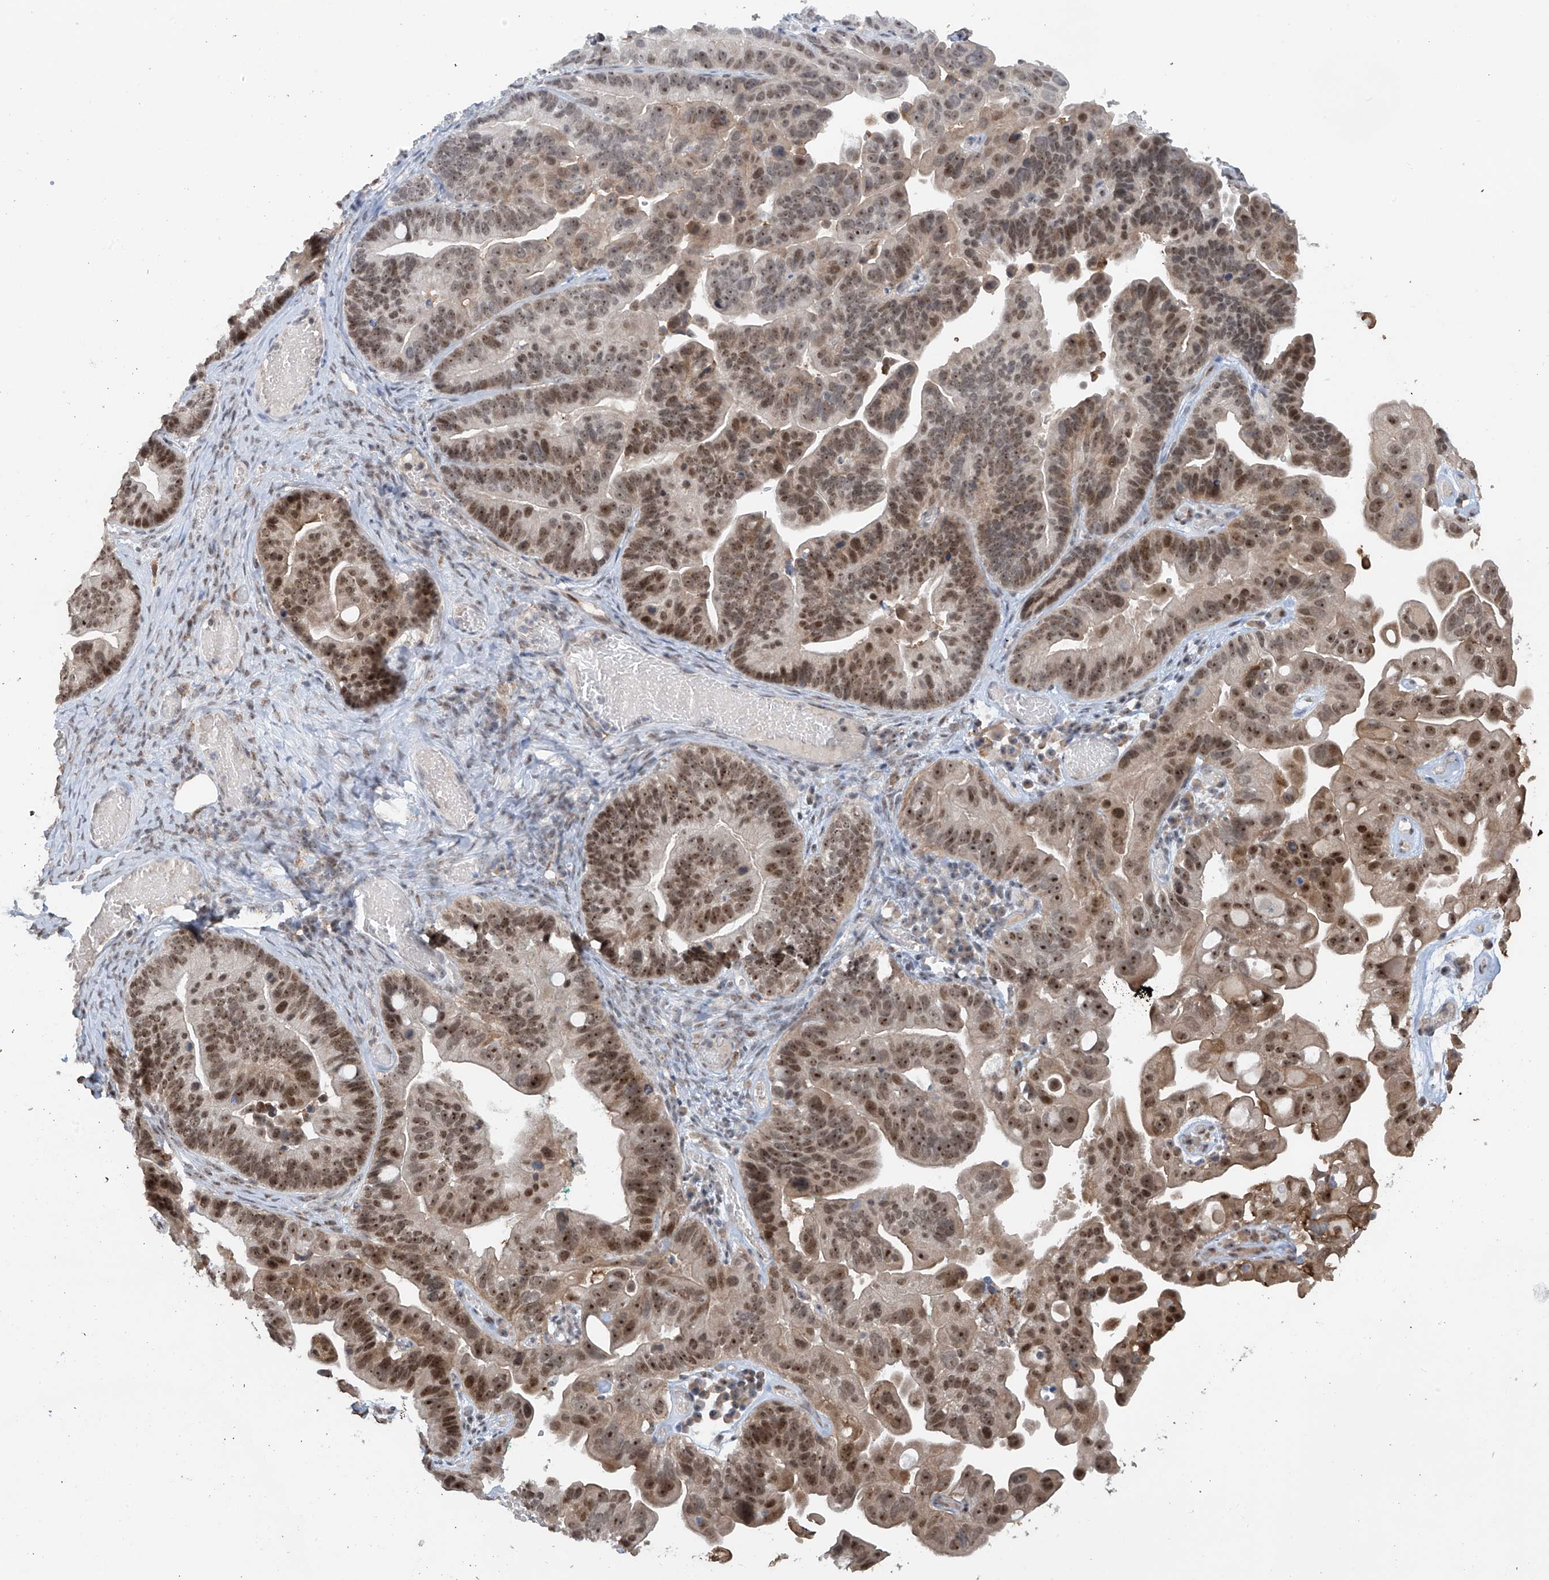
{"staining": {"intensity": "moderate", "quantity": ">75%", "location": "cytoplasmic/membranous,nuclear"}, "tissue": "ovarian cancer", "cell_type": "Tumor cells", "image_type": "cancer", "snomed": [{"axis": "morphology", "description": "Cystadenocarcinoma, serous, NOS"}, {"axis": "topography", "description": "Ovary"}], "caption": "An immunohistochemistry image of neoplastic tissue is shown. Protein staining in brown labels moderate cytoplasmic/membranous and nuclear positivity in ovarian serous cystadenocarcinoma within tumor cells. (brown staining indicates protein expression, while blue staining denotes nuclei).", "gene": "C1orf131", "patient": {"sex": "female", "age": 56}}